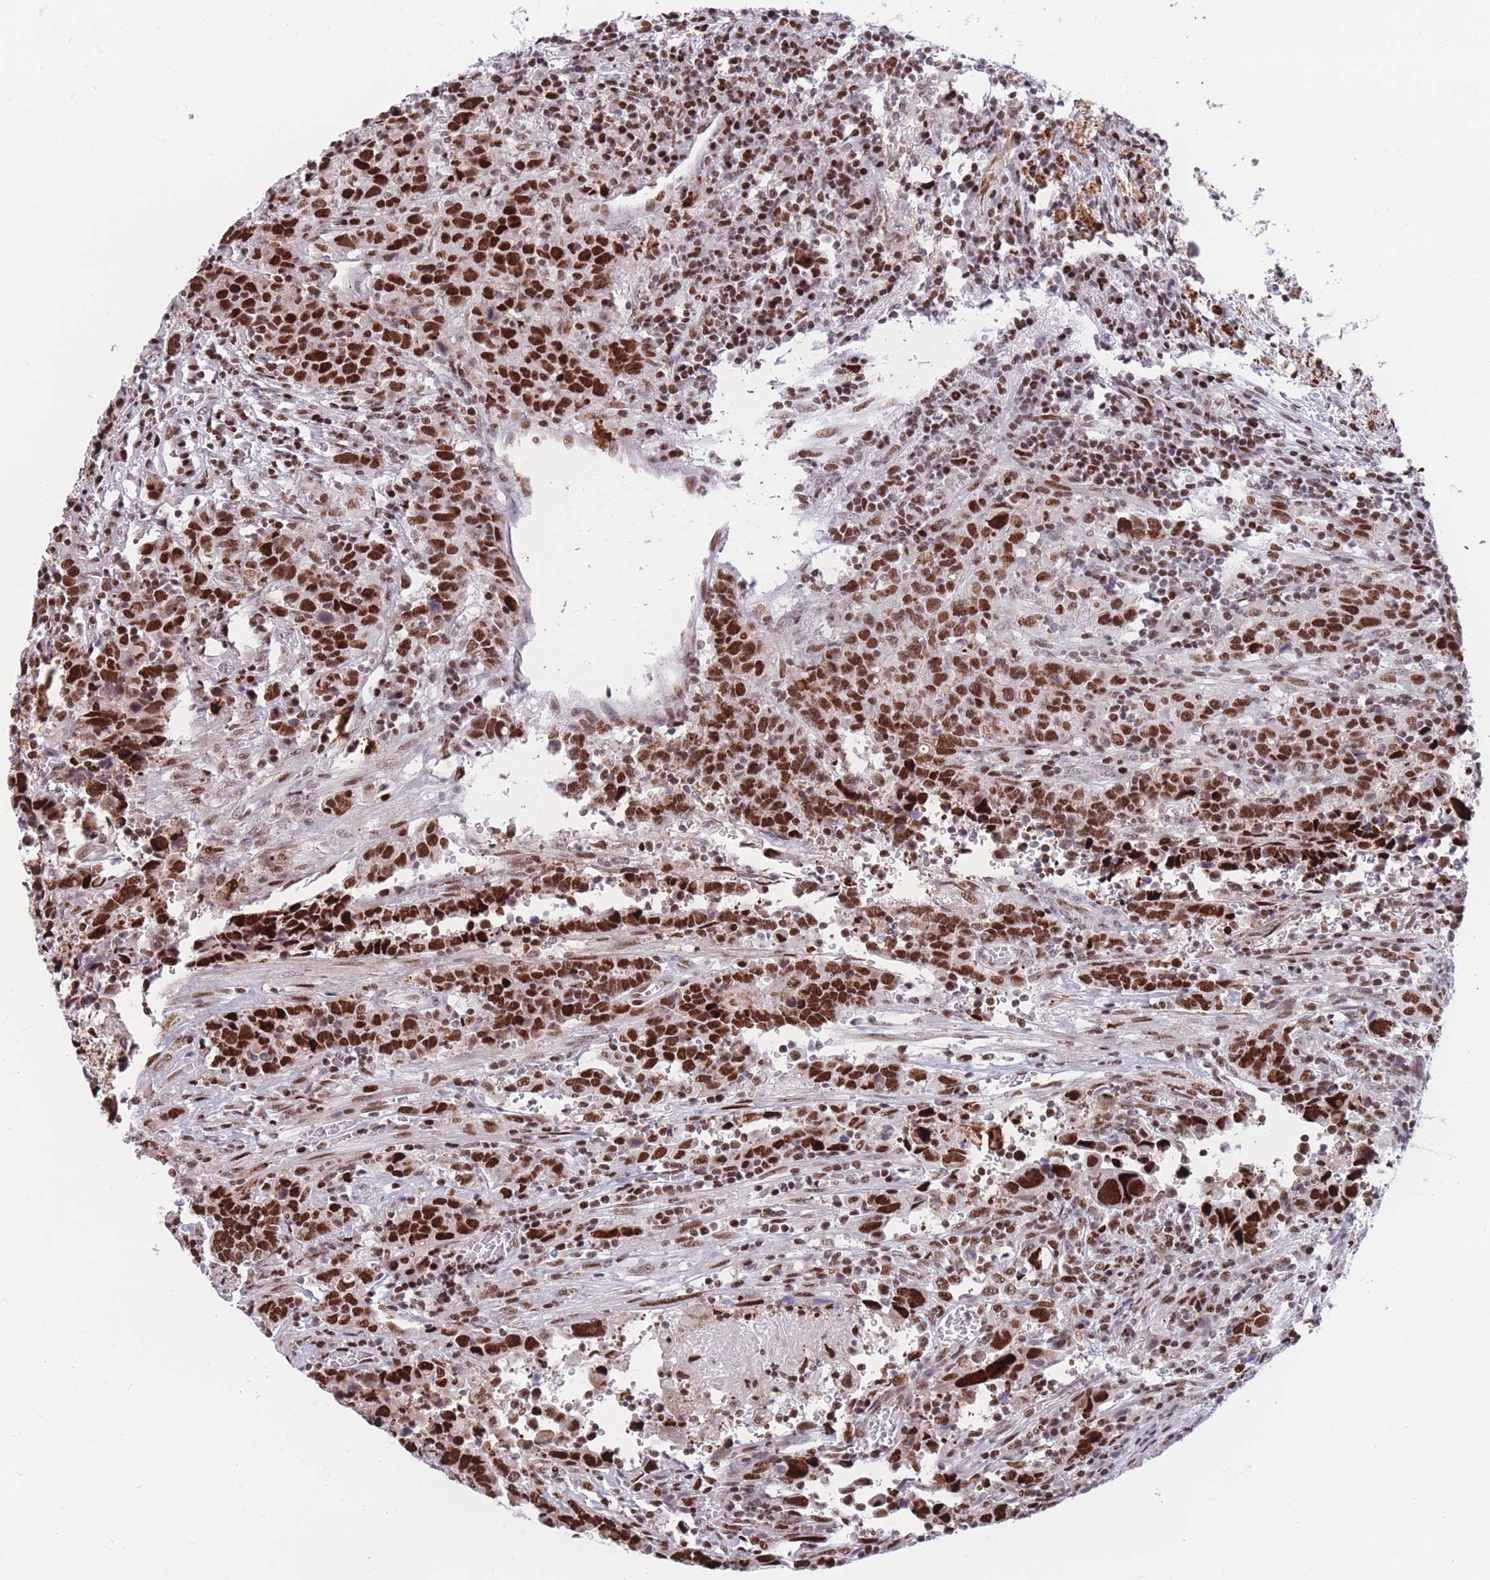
{"staining": {"intensity": "strong", "quantity": ">75%", "location": "nuclear"}, "tissue": "urothelial cancer", "cell_type": "Tumor cells", "image_type": "cancer", "snomed": [{"axis": "morphology", "description": "Urothelial carcinoma, High grade"}, {"axis": "topography", "description": "Urinary bladder"}], "caption": "Approximately >75% of tumor cells in urothelial cancer demonstrate strong nuclear protein staining as visualized by brown immunohistochemical staining.", "gene": "DNAJC3", "patient": {"sex": "male", "age": 61}}